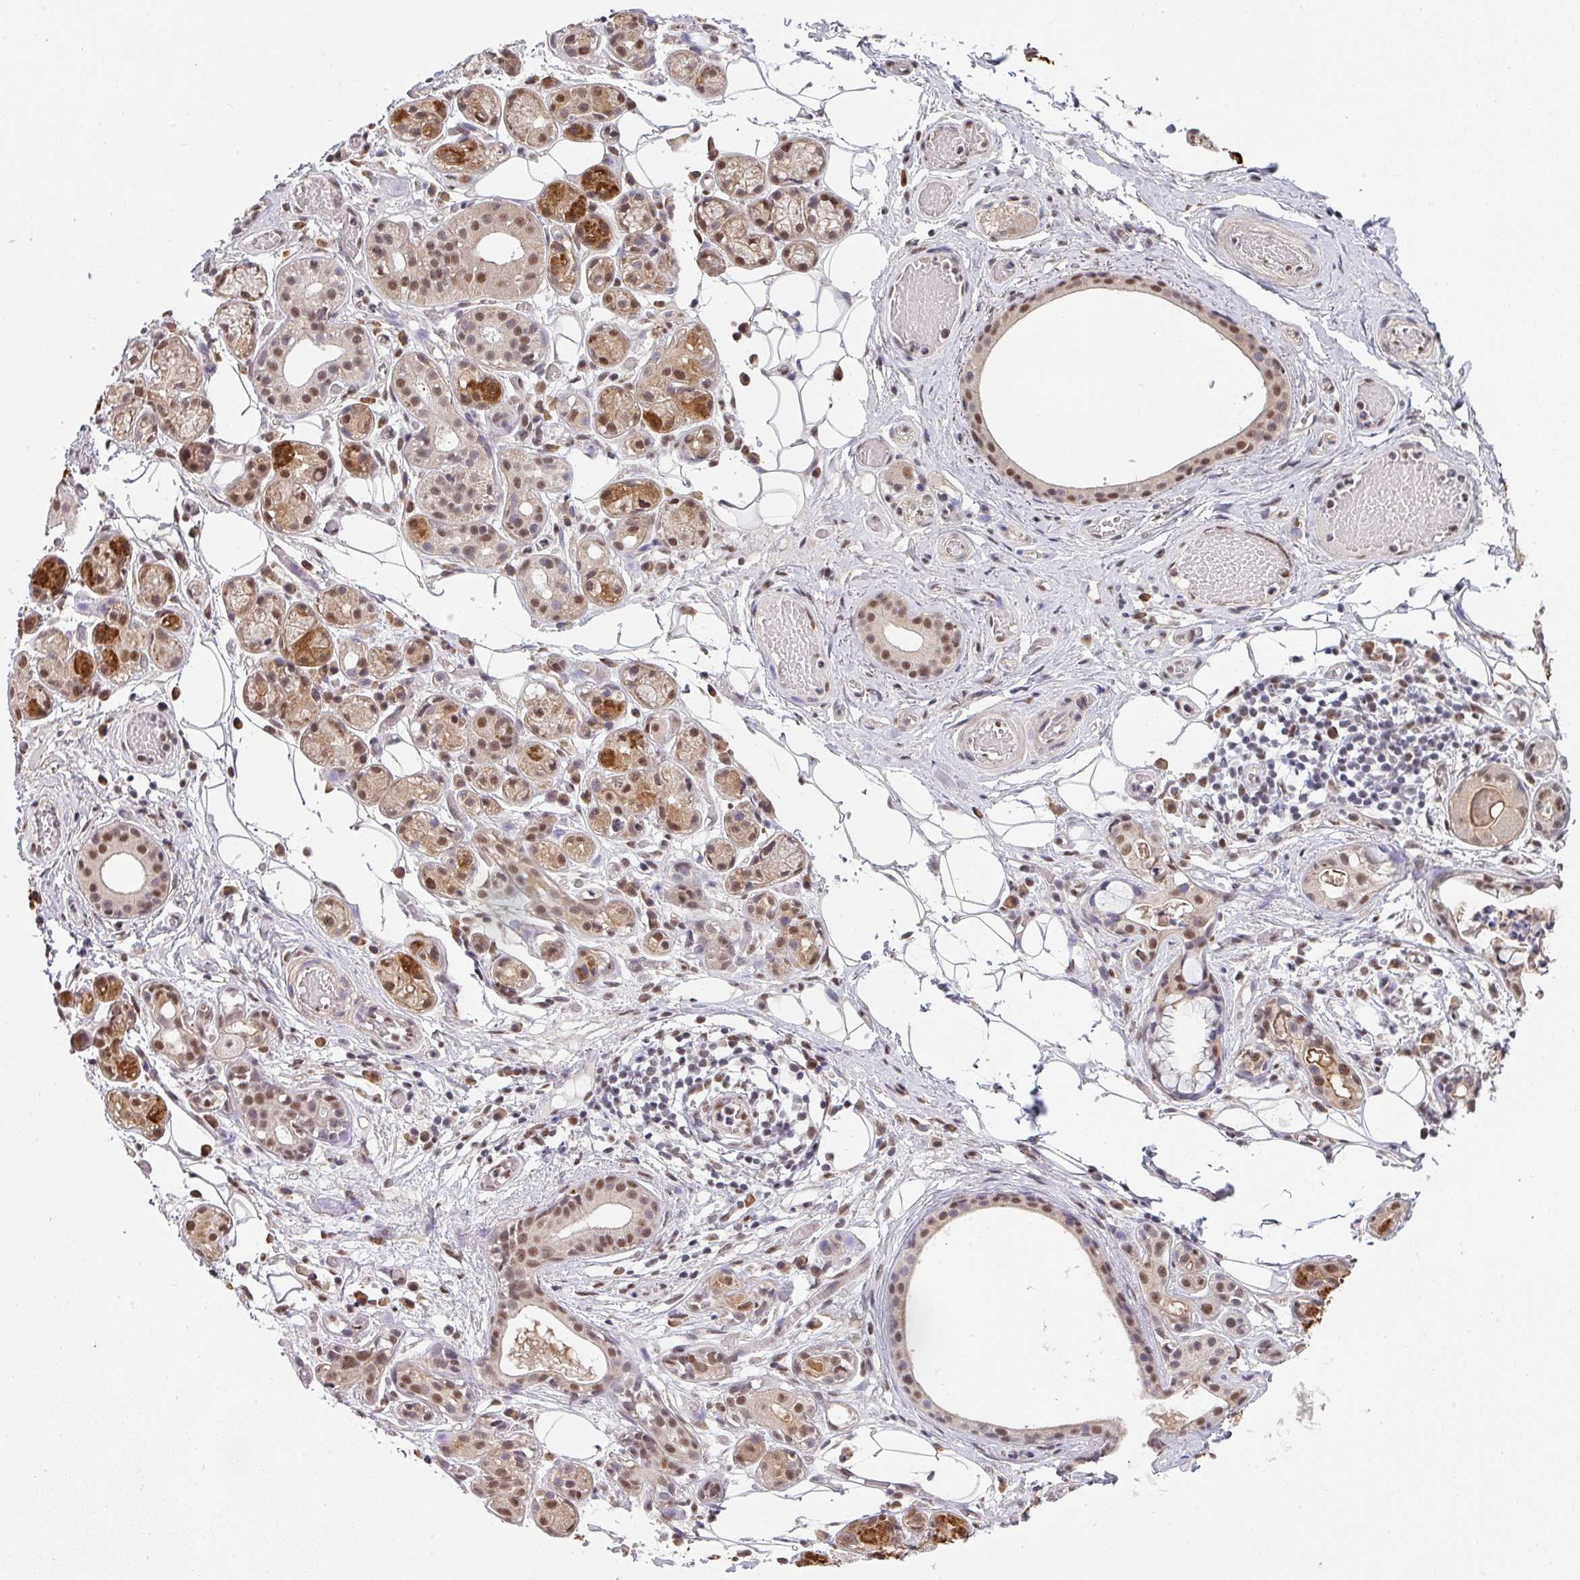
{"staining": {"intensity": "strong", "quantity": ">75%", "location": "cytoplasmic/membranous,nuclear"}, "tissue": "salivary gland", "cell_type": "Glandular cells", "image_type": "normal", "snomed": [{"axis": "morphology", "description": "Normal tissue, NOS"}, {"axis": "topography", "description": "Salivary gland"}], "caption": "Glandular cells show strong cytoplasmic/membranous,nuclear expression in about >75% of cells in benign salivary gland. Using DAB (brown) and hematoxylin (blue) stains, captured at high magnification using brightfield microscopy.", "gene": "TMED5", "patient": {"sex": "male", "age": 82}}